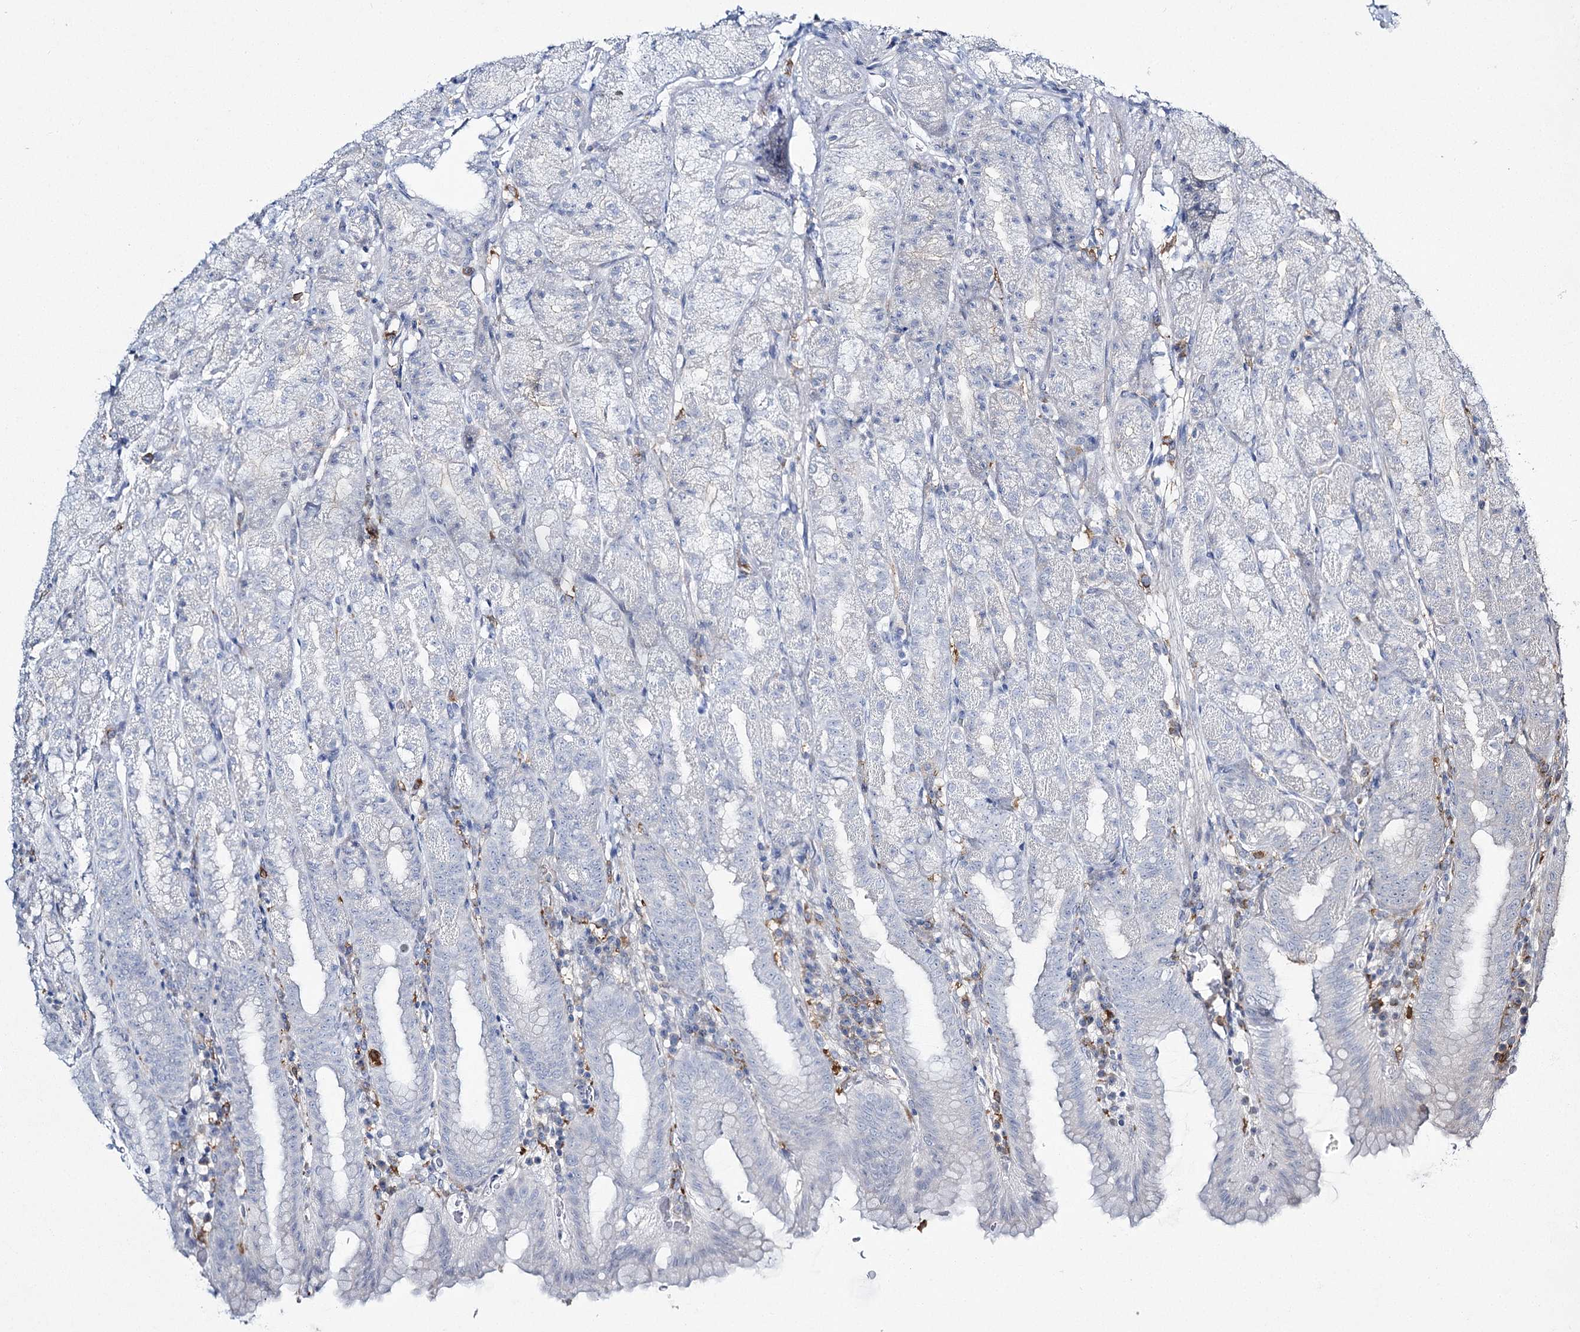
{"staining": {"intensity": "negative", "quantity": "none", "location": "none"}, "tissue": "stomach", "cell_type": "Glandular cells", "image_type": "normal", "snomed": [{"axis": "morphology", "description": "Normal tissue, NOS"}, {"axis": "topography", "description": "Stomach, upper"}], "caption": "The immunohistochemistry micrograph has no significant positivity in glandular cells of stomach. The staining is performed using DAB (3,3'-diaminobenzidine) brown chromogen with nuclei counter-stained in using hematoxylin.", "gene": "CCDC88A", "patient": {"sex": "male", "age": 68}}